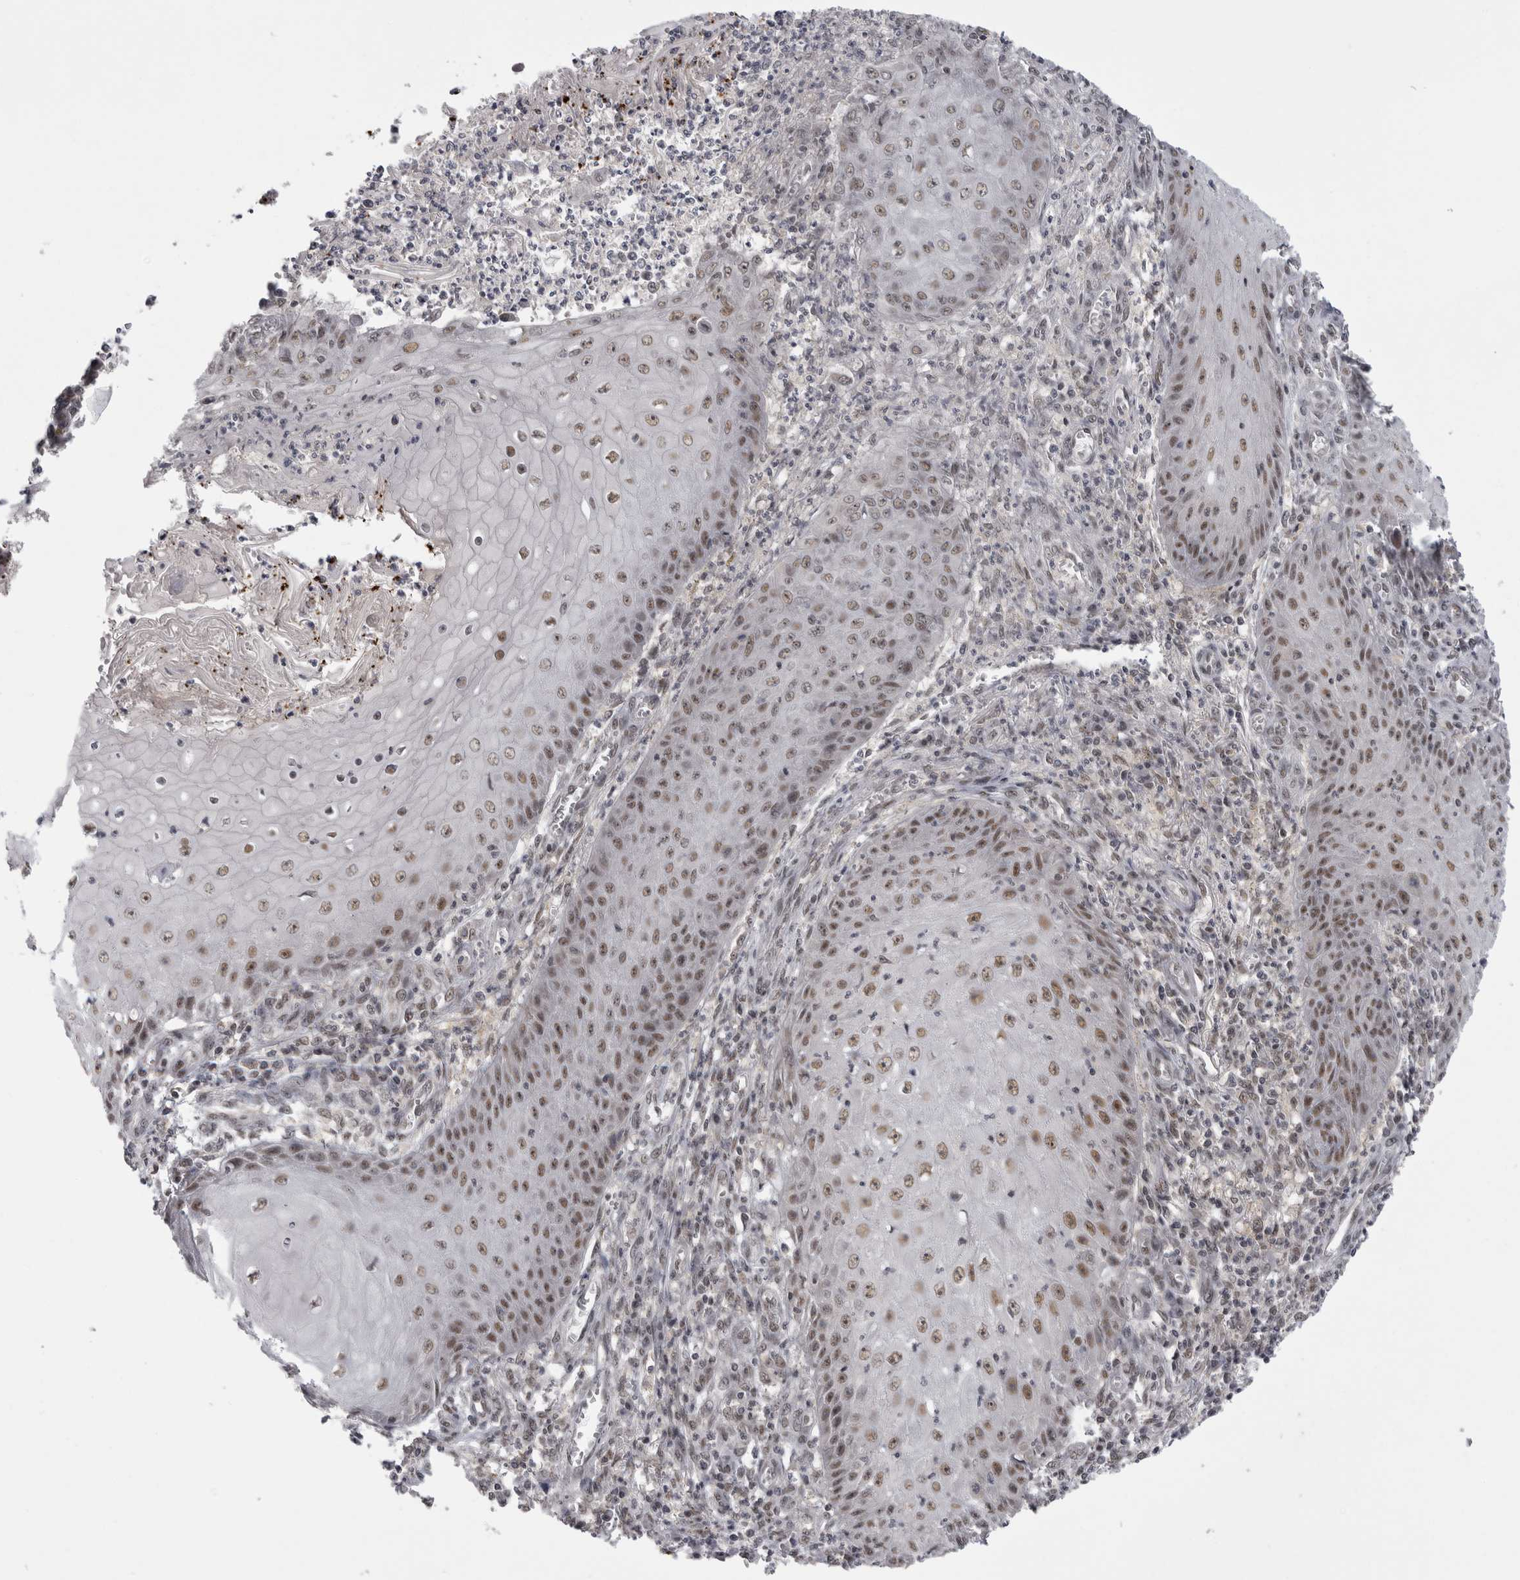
{"staining": {"intensity": "moderate", "quantity": ">75%", "location": "nuclear"}, "tissue": "skin cancer", "cell_type": "Tumor cells", "image_type": "cancer", "snomed": [{"axis": "morphology", "description": "Squamous cell carcinoma, NOS"}, {"axis": "topography", "description": "Skin"}], "caption": "A high-resolution photomicrograph shows IHC staining of skin cancer, which reveals moderate nuclear staining in about >75% of tumor cells.", "gene": "PSMB2", "patient": {"sex": "female", "age": 73}}